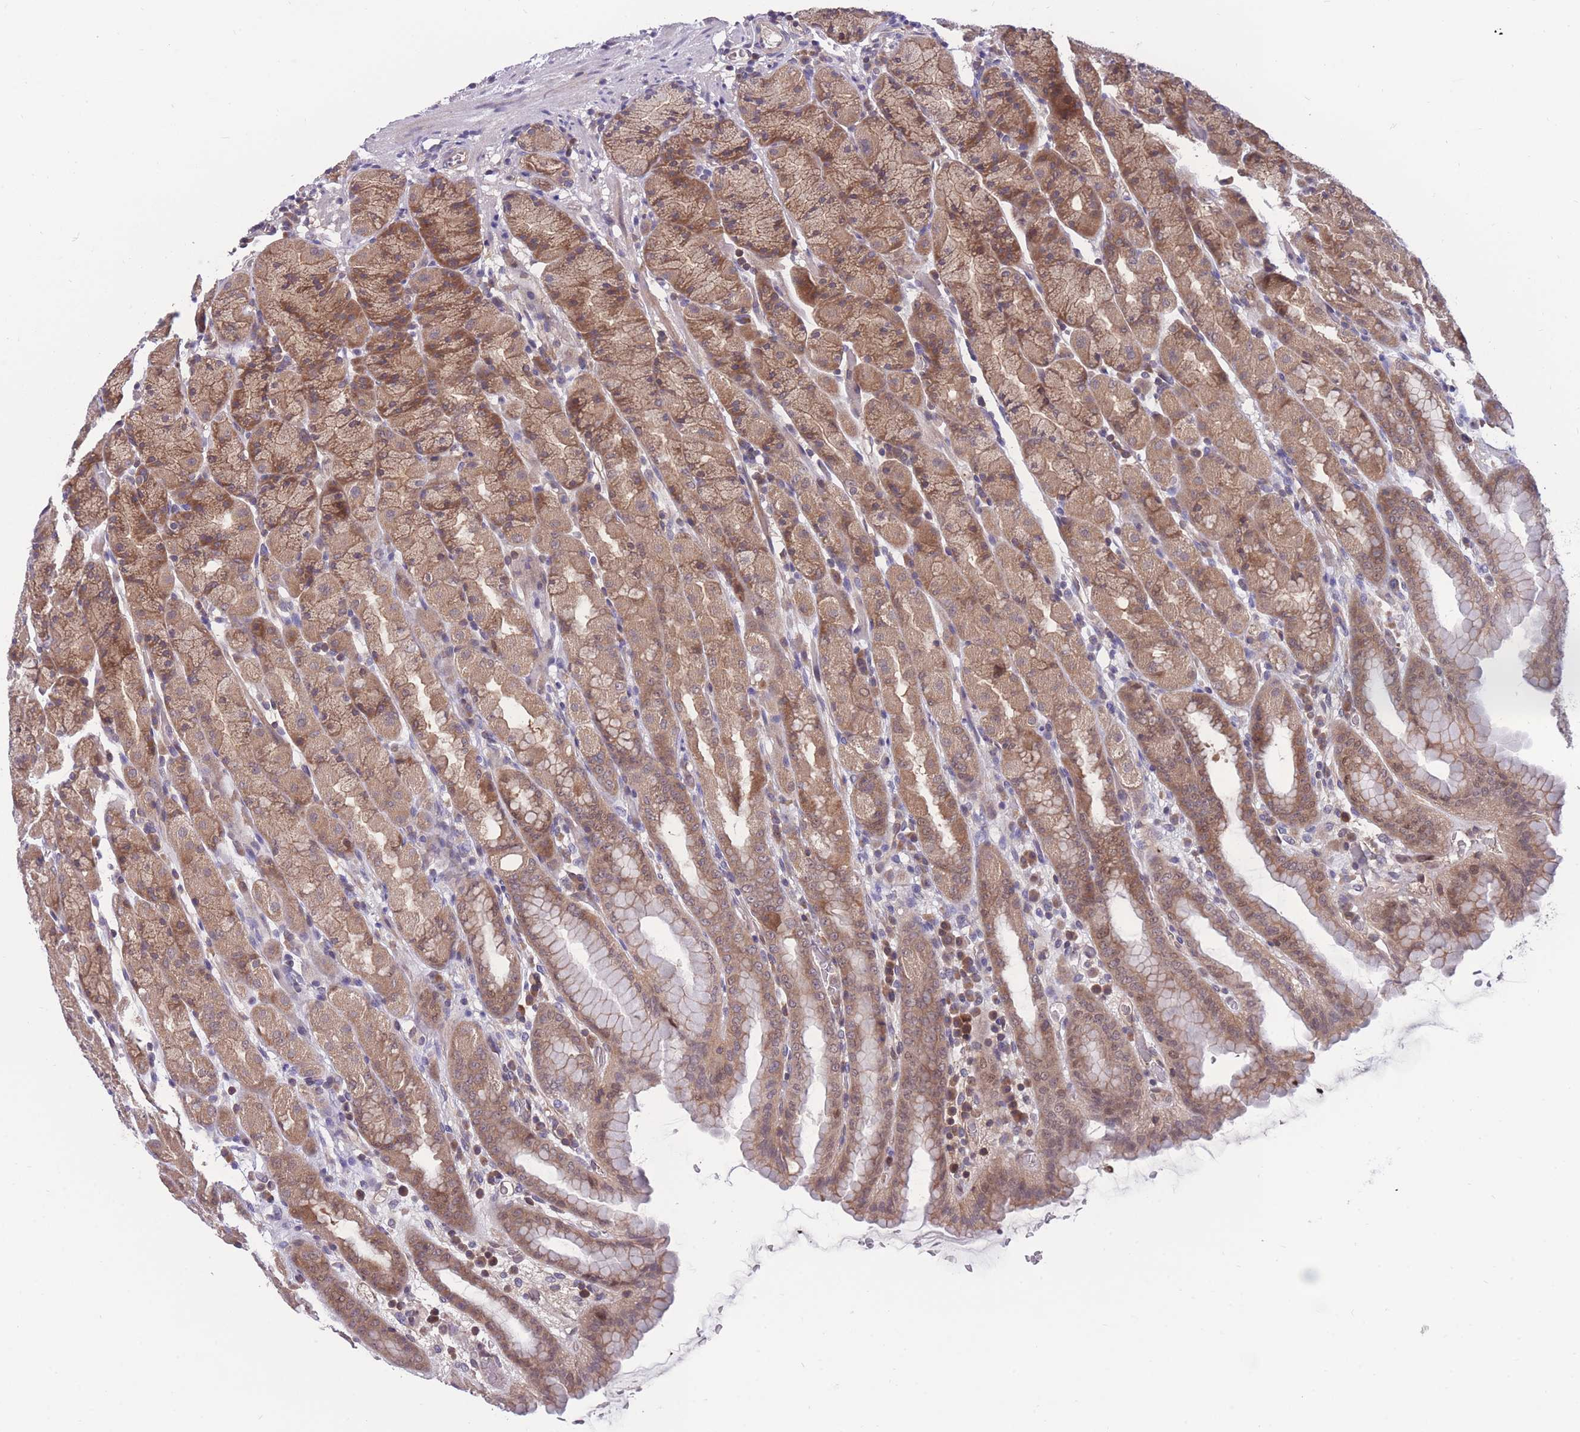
{"staining": {"intensity": "moderate", "quantity": ">75%", "location": "cytoplasmic/membranous"}, "tissue": "stomach", "cell_type": "Glandular cells", "image_type": "normal", "snomed": [{"axis": "morphology", "description": "Normal tissue, NOS"}, {"axis": "topography", "description": "Stomach, upper"}], "caption": "Brown immunohistochemical staining in benign stomach displays moderate cytoplasmic/membranous positivity in about >75% of glandular cells.", "gene": "UBE2NL", "patient": {"sex": "male", "age": 68}}